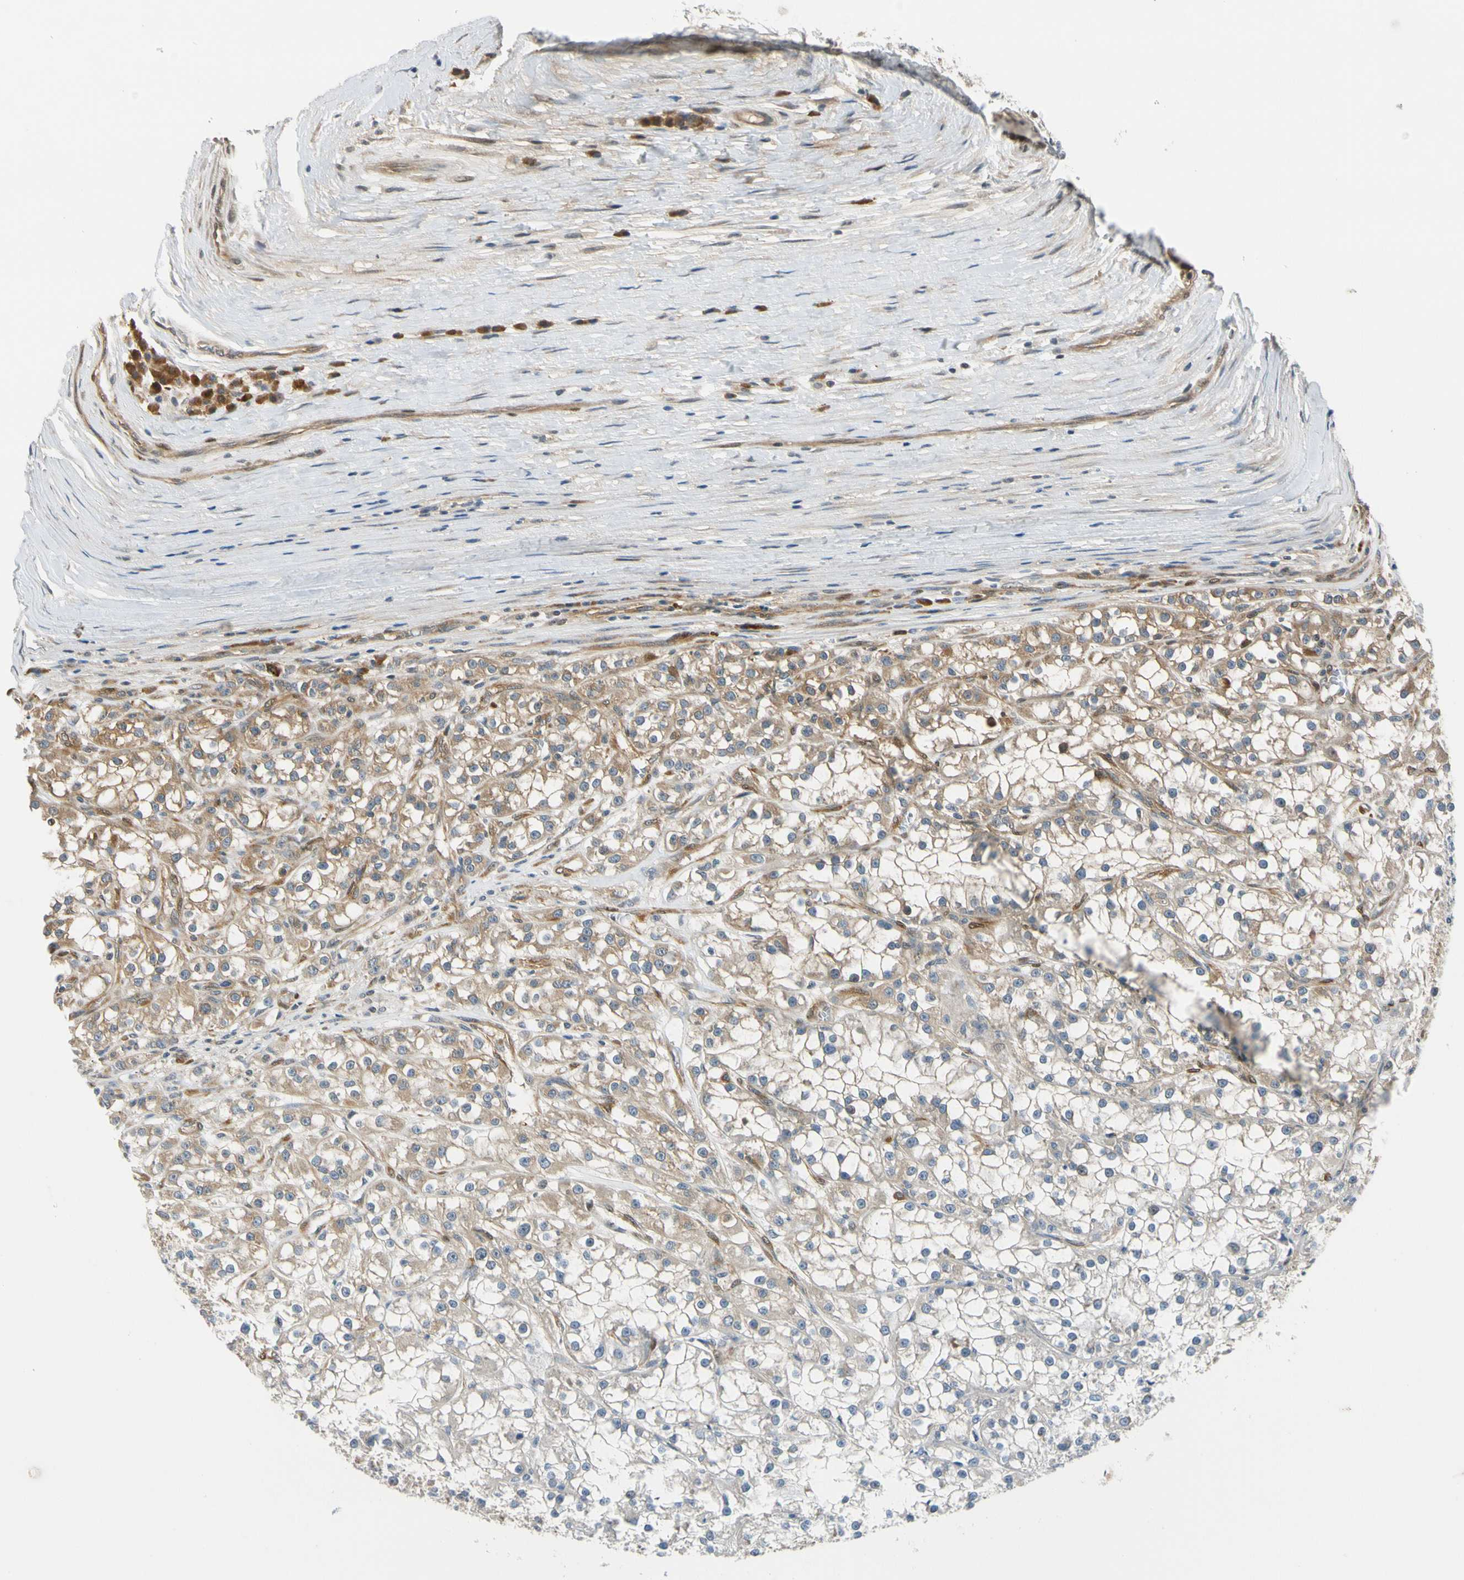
{"staining": {"intensity": "moderate", "quantity": "25%-75%", "location": "cytoplasmic/membranous"}, "tissue": "renal cancer", "cell_type": "Tumor cells", "image_type": "cancer", "snomed": [{"axis": "morphology", "description": "Adenocarcinoma, NOS"}, {"axis": "topography", "description": "Kidney"}], "caption": "Immunohistochemical staining of renal cancer shows medium levels of moderate cytoplasmic/membranous protein positivity in approximately 25%-75% of tumor cells.", "gene": "RASGRF1", "patient": {"sex": "female", "age": 52}}